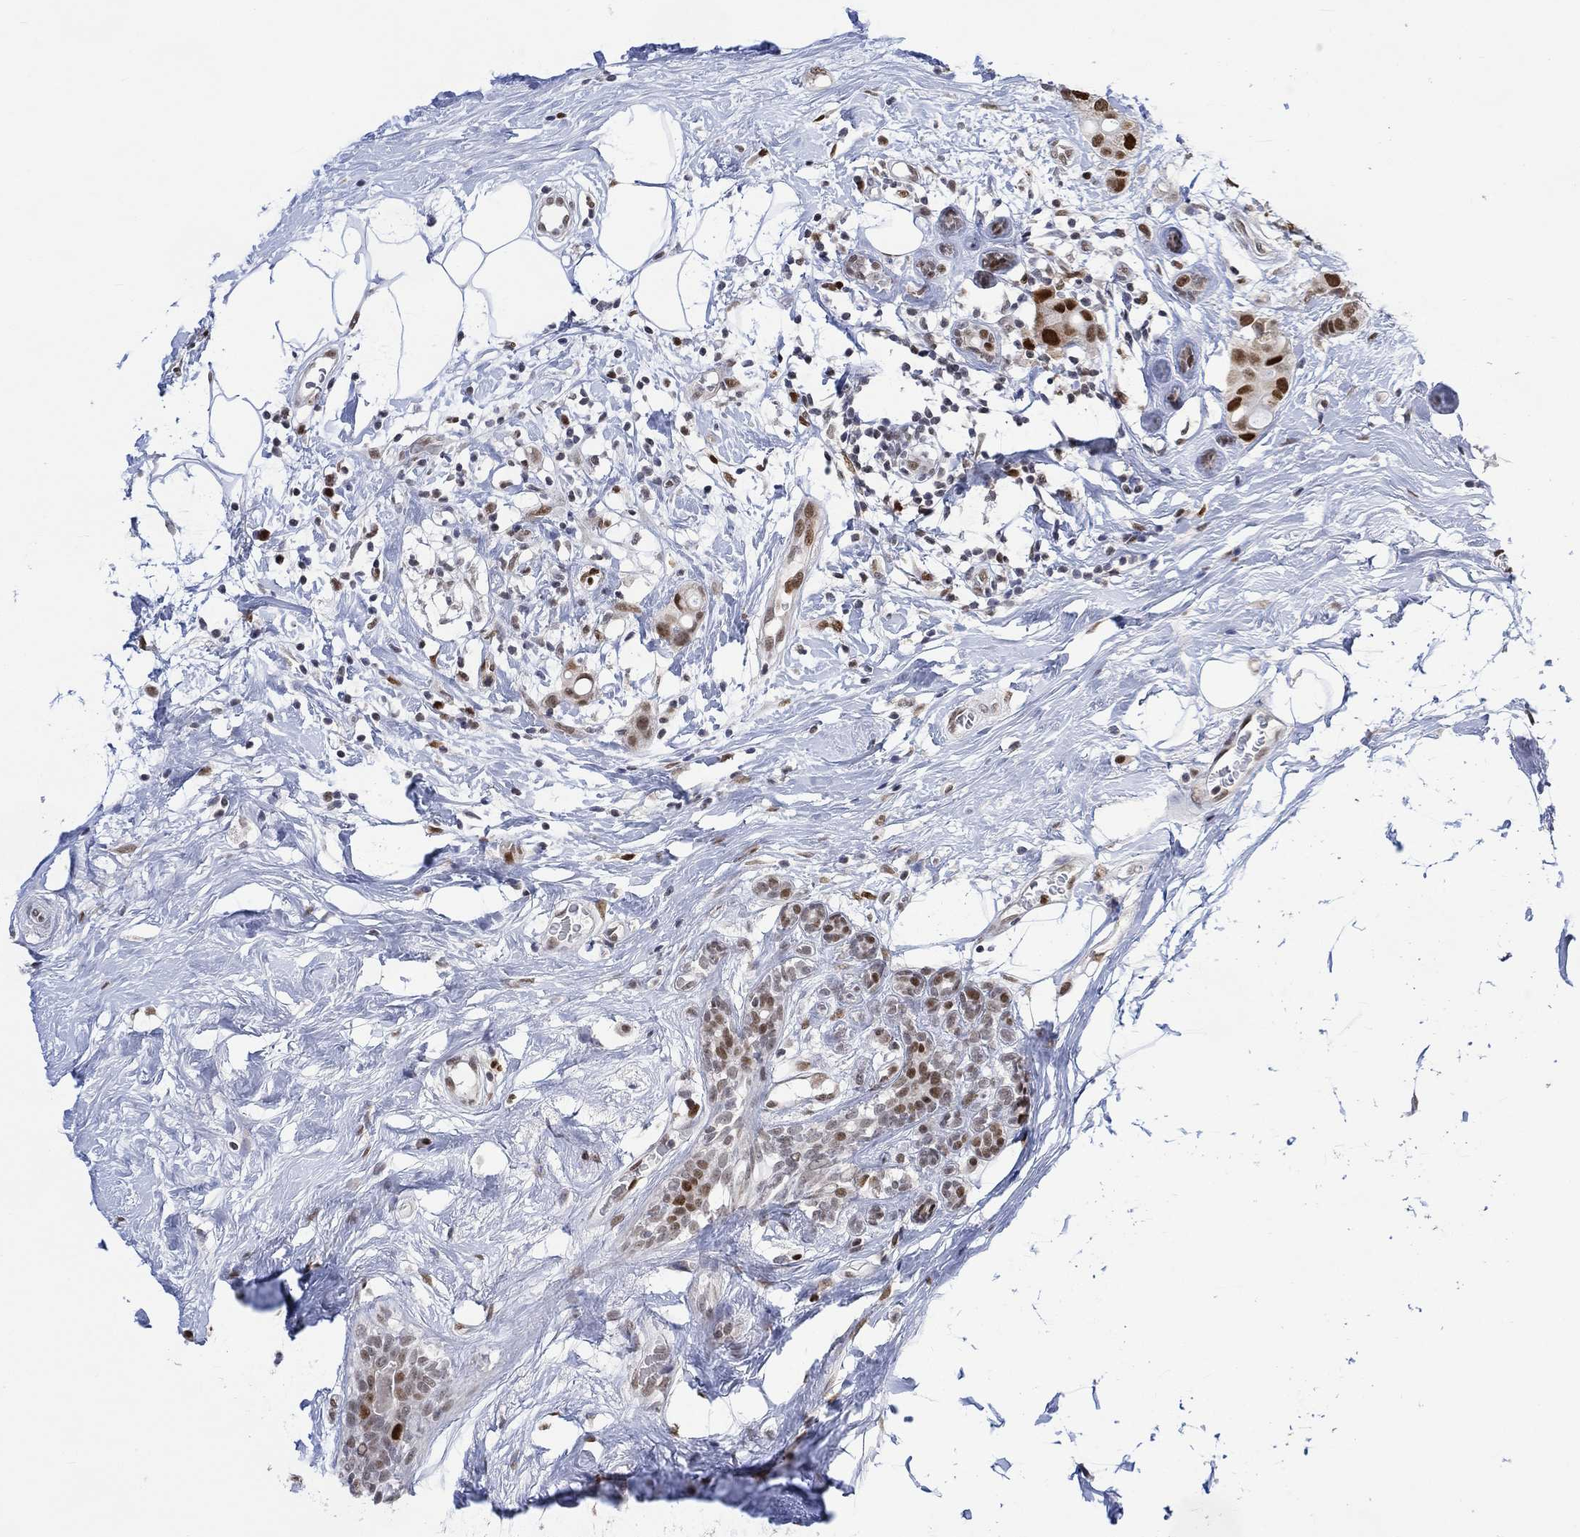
{"staining": {"intensity": "strong", "quantity": ">75%", "location": "nuclear"}, "tissue": "breast cancer", "cell_type": "Tumor cells", "image_type": "cancer", "snomed": [{"axis": "morphology", "description": "Duct carcinoma"}, {"axis": "topography", "description": "Breast"}], "caption": "IHC micrograph of human breast cancer (infiltrating ductal carcinoma) stained for a protein (brown), which demonstrates high levels of strong nuclear expression in approximately >75% of tumor cells.", "gene": "RAD54L2", "patient": {"sex": "female", "age": 45}}